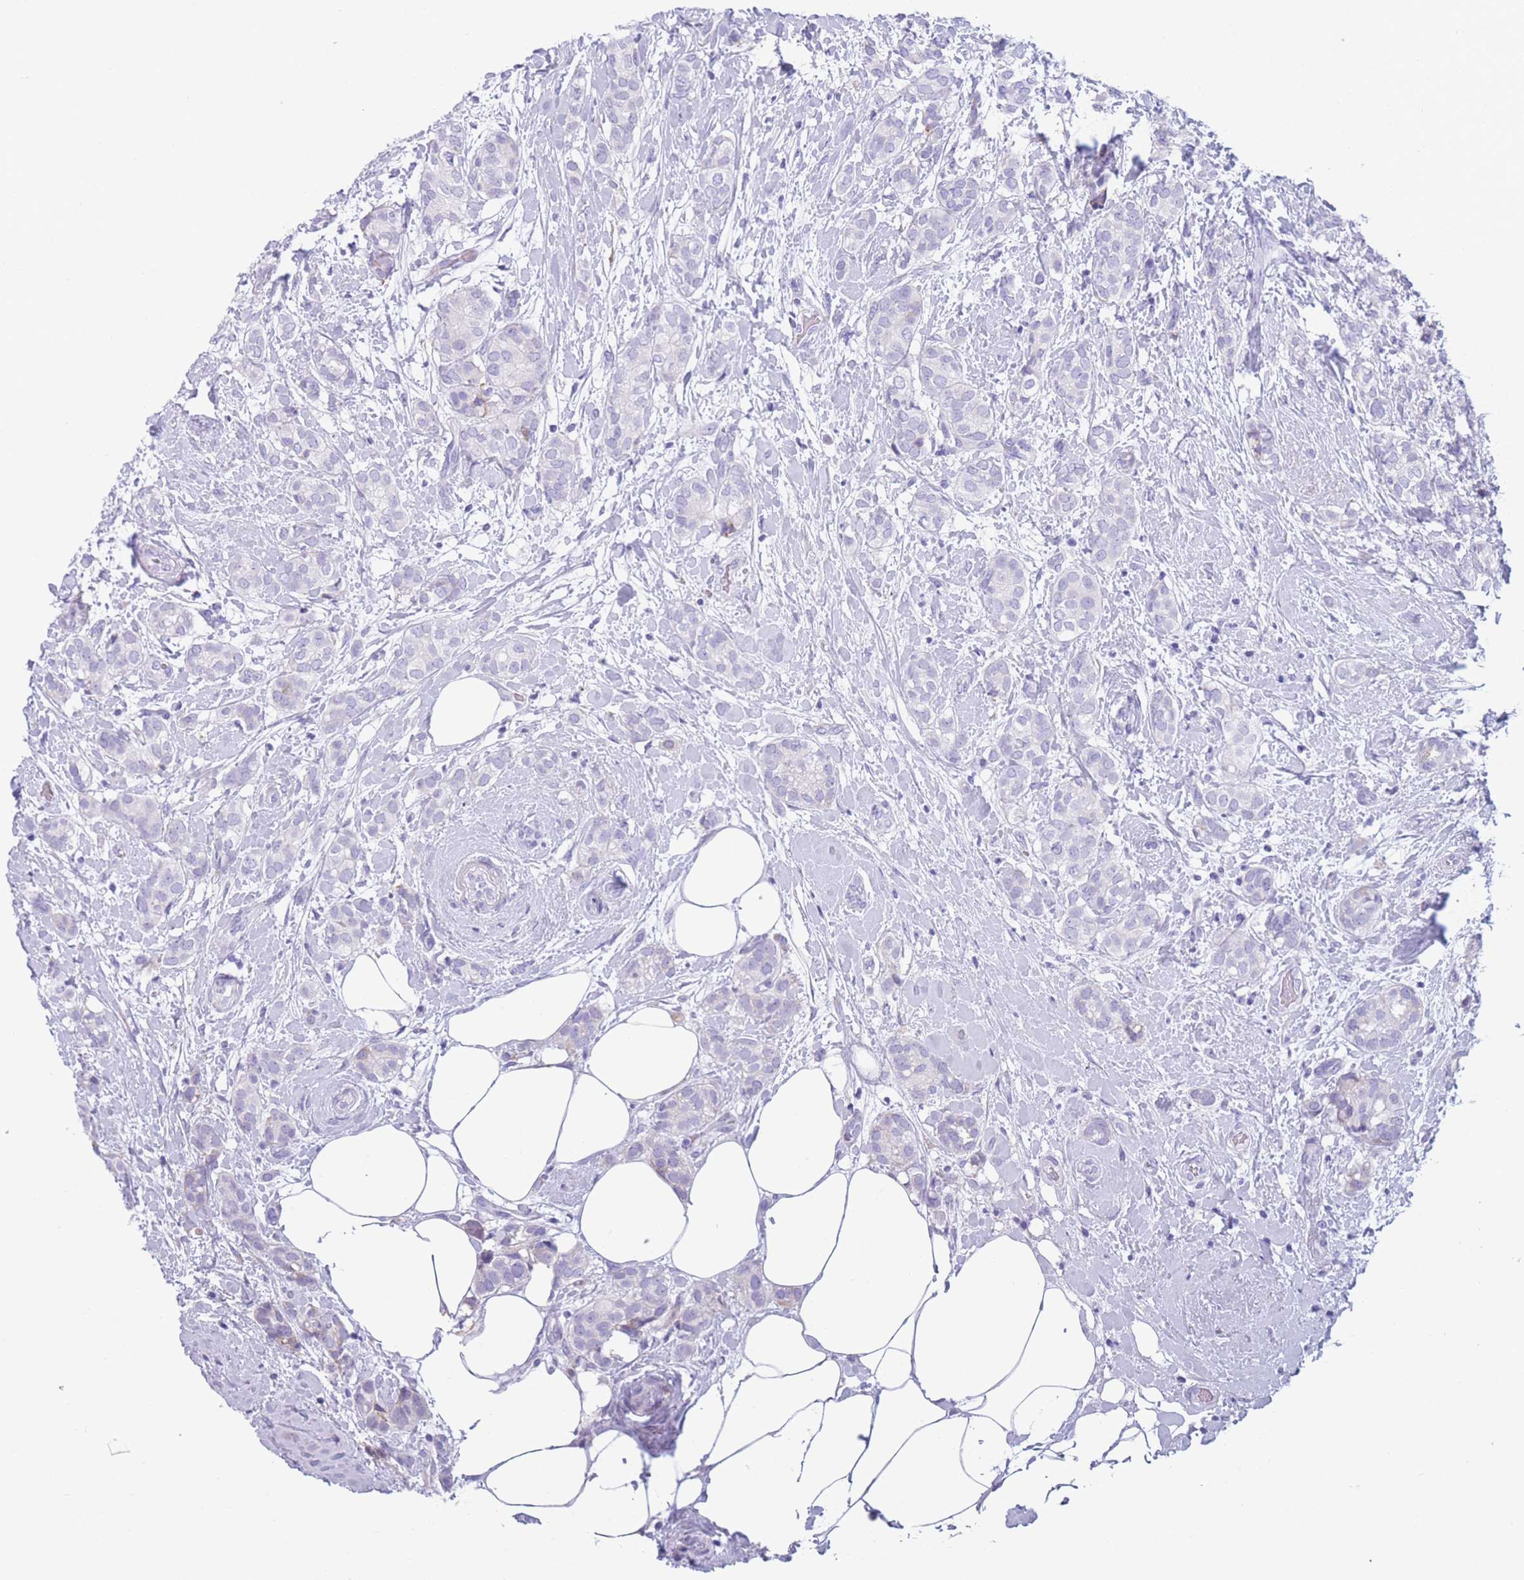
{"staining": {"intensity": "negative", "quantity": "none", "location": "none"}, "tissue": "breast cancer", "cell_type": "Tumor cells", "image_type": "cancer", "snomed": [{"axis": "morphology", "description": "Duct carcinoma"}, {"axis": "topography", "description": "Breast"}], "caption": "Histopathology image shows no significant protein staining in tumor cells of breast cancer (intraductal carcinoma). Brightfield microscopy of immunohistochemistry stained with DAB (3,3'-diaminobenzidine) (brown) and hematoxylin (blue), captured at high magnification.", "gene": "COL27A1", "patient": {"sex": "female", "age": 73}}